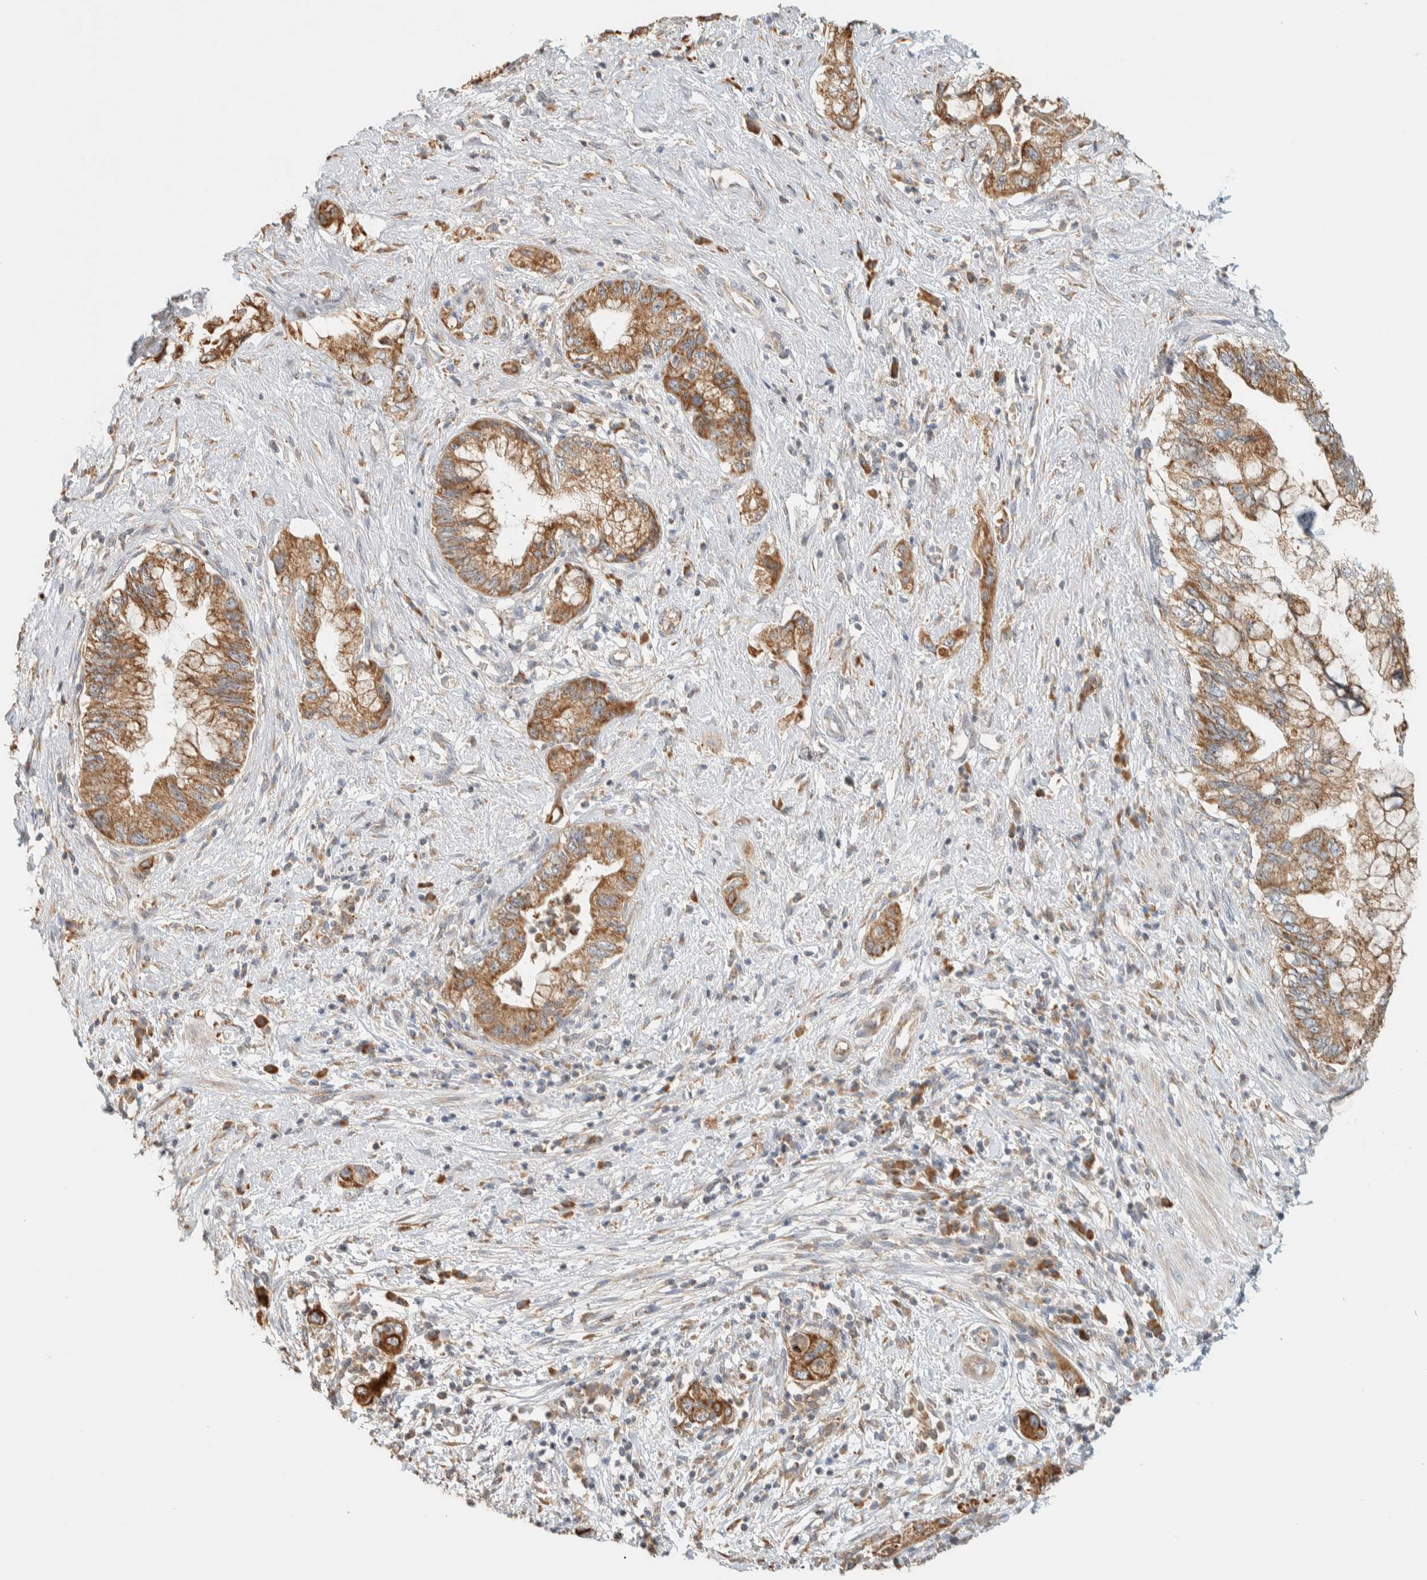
{"staining": {"intensity": "moderate", "quantity": ">75%", "location": "cytoplasmic/membranous"}, "tissue": "pancreatic cancer", "cell_type": "Tumor cells", "image_type": "cancer", "snomed": [{"axis": "morphology", "description": "Adenocarcinoma, NOS"}, {"axis": "topography", "description": "Pancreas"}], "caption": "A high-resolution image shows immunohistochemistry (IHC) staining of pancreatic cancer (adenocarcinoma), which reveals moderate cytoplasmic/membranous expression in about >75% of tumor cells. Nuclei are stained in blue.", "gene": "RAB11FIP1", "patient": {"sex": "female", "age": 73}}